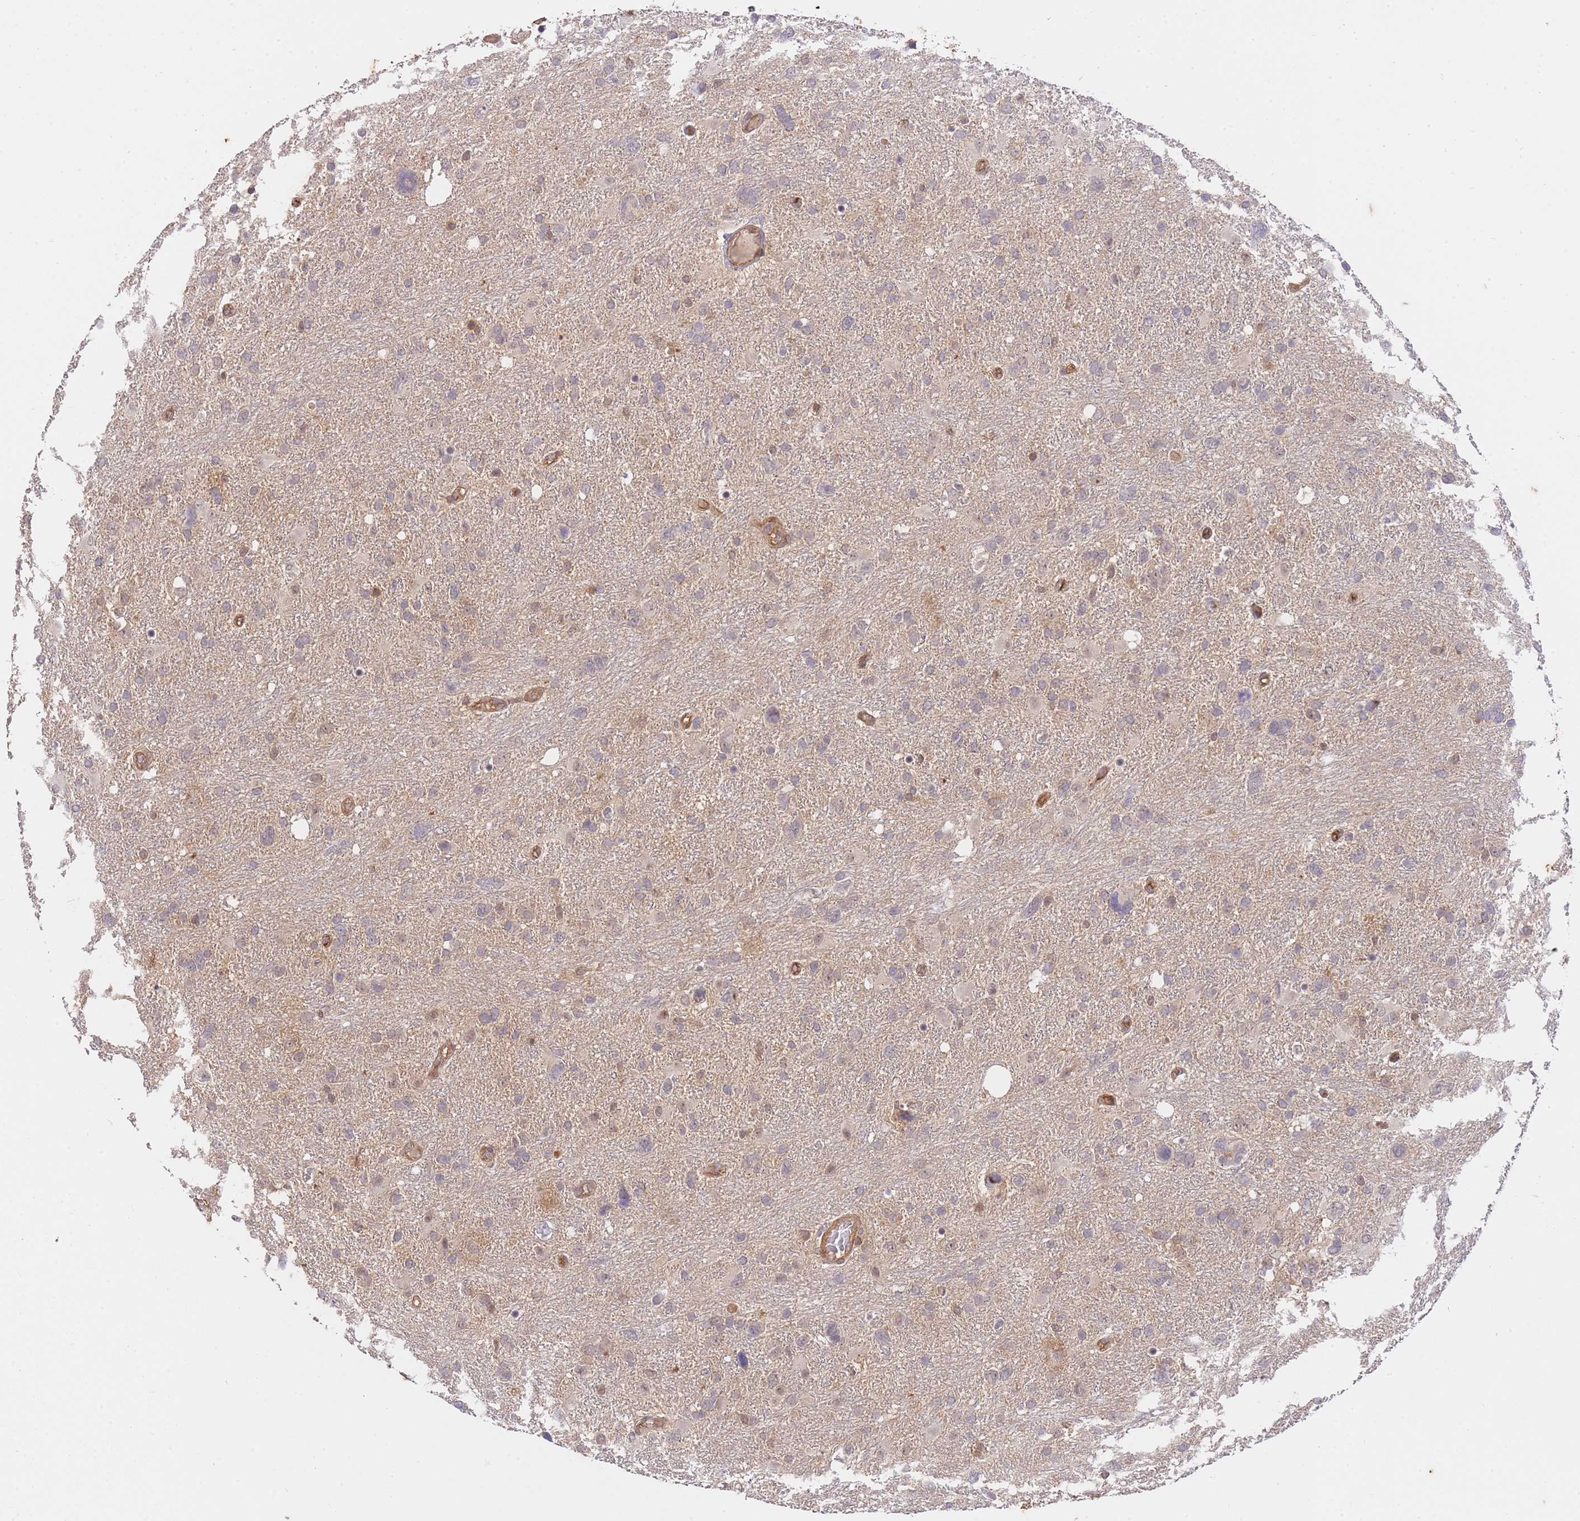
{"staining": {"intensity": "weak", "quantity": "<25%", "location": "cytoplasmic/membranous"}, "tissue": "glioma", "cell_type": "Tumor cells", "image_type": "cancer", "snomed": [{"axis": "morphology", "description": "Glioma, malignant, High grade"}, {"axis": "topography", "description": "Brain"}], "caption": "IHC of glioma displays no positivity in tumor cells.", "gene": "ST8SIA4", "patient": {"sex": "male", "age": 61}}